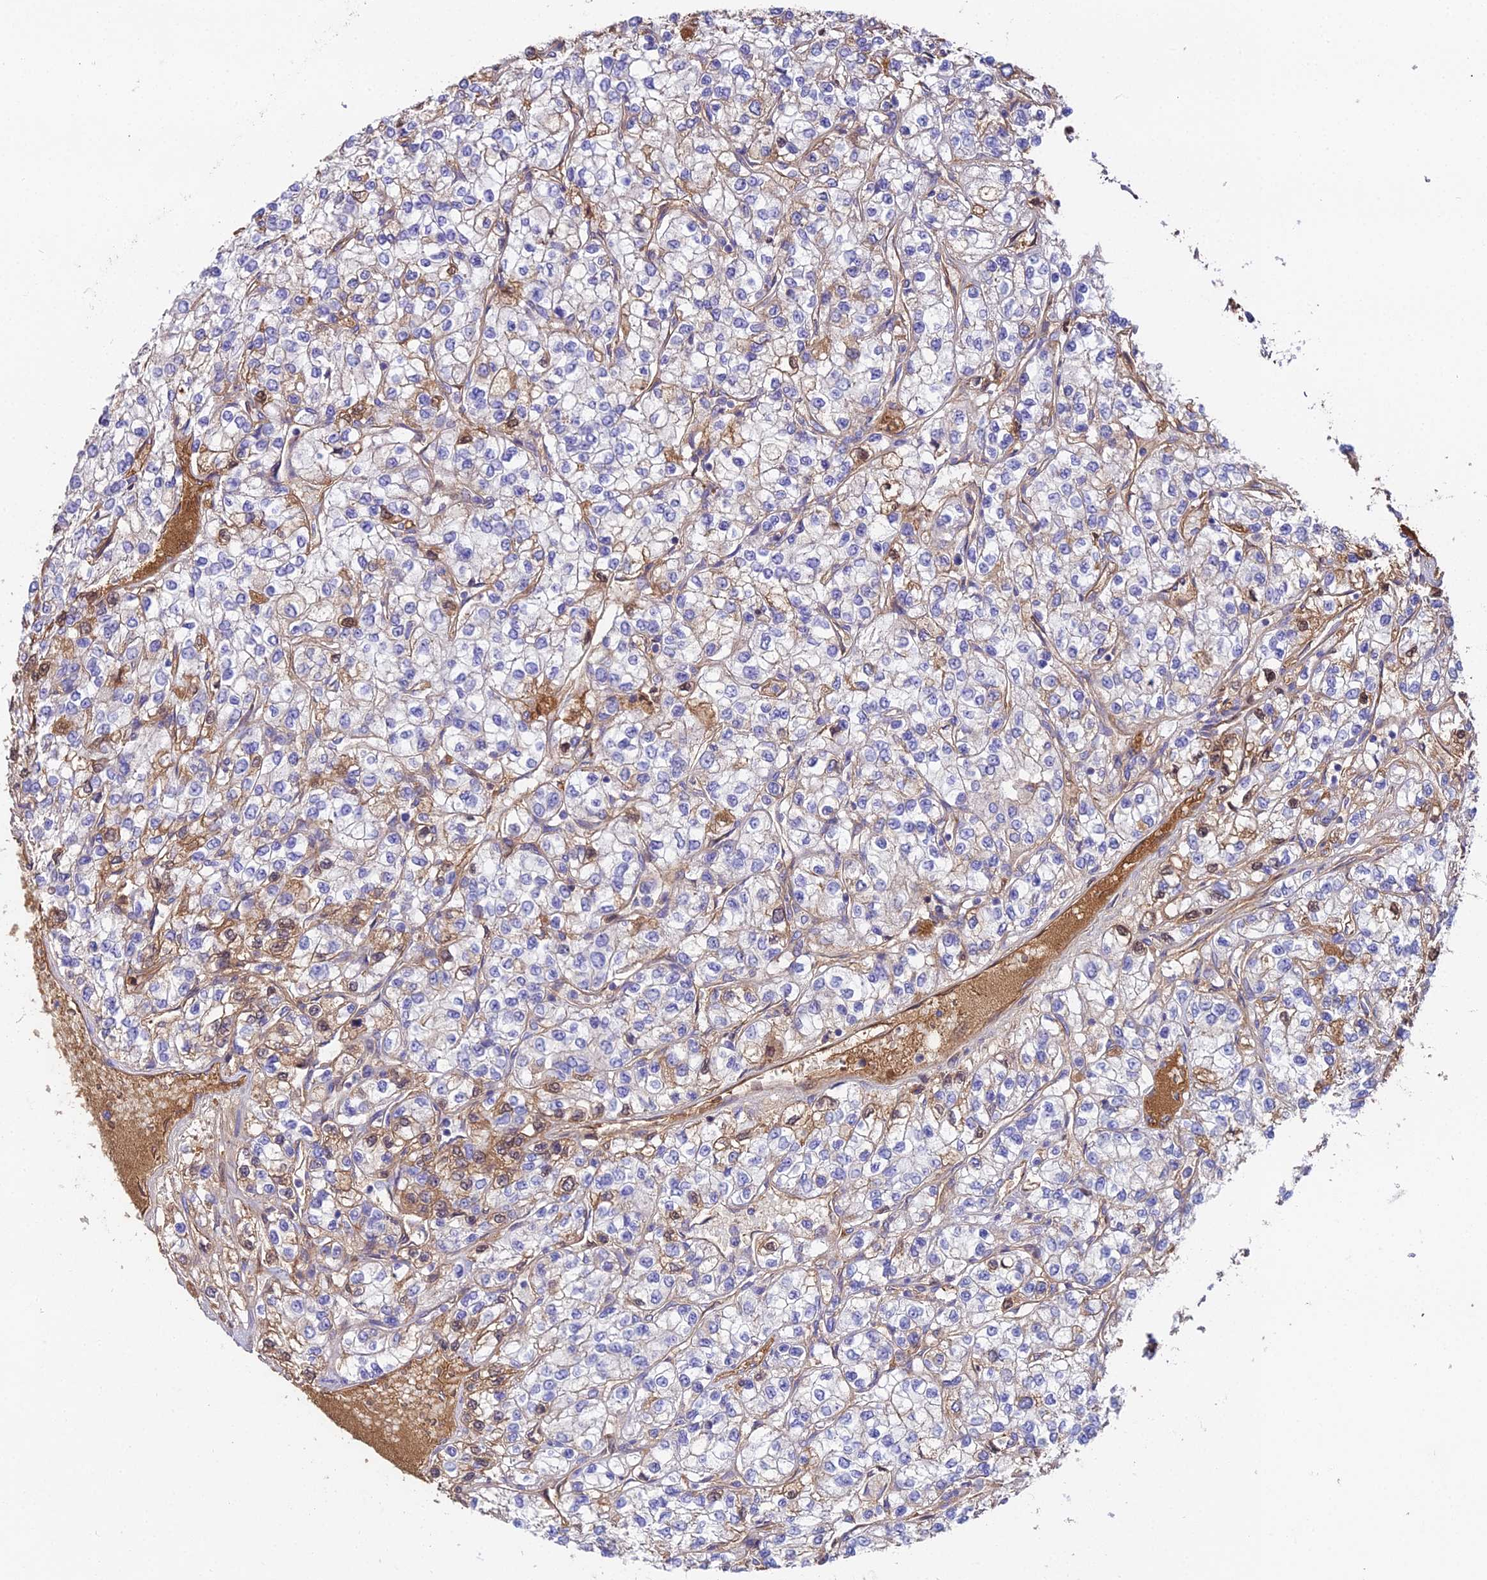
{"staining": {"intensity": "moderate", "quantity": "<25%", "location": "cytoplasmic/membranous"}, "tissue": "renal cancer", "cell_type": "Tumor cells", "image_type": "cancer", "snomed": [{"axis": "morphology", "description": "Adenocarcinoma, NOS"}, {"axis": "topography", "description": "Kidney"}], "caption": "About <25% of tumor cells in renal cancer (adenocarcinoma) demonstrate moderate cytoplasmic/membranous protein expression as visualized by brown immunohistochemical staining.", "gene": "BEX4", "patient": {"sex": "male", "age": 80}}